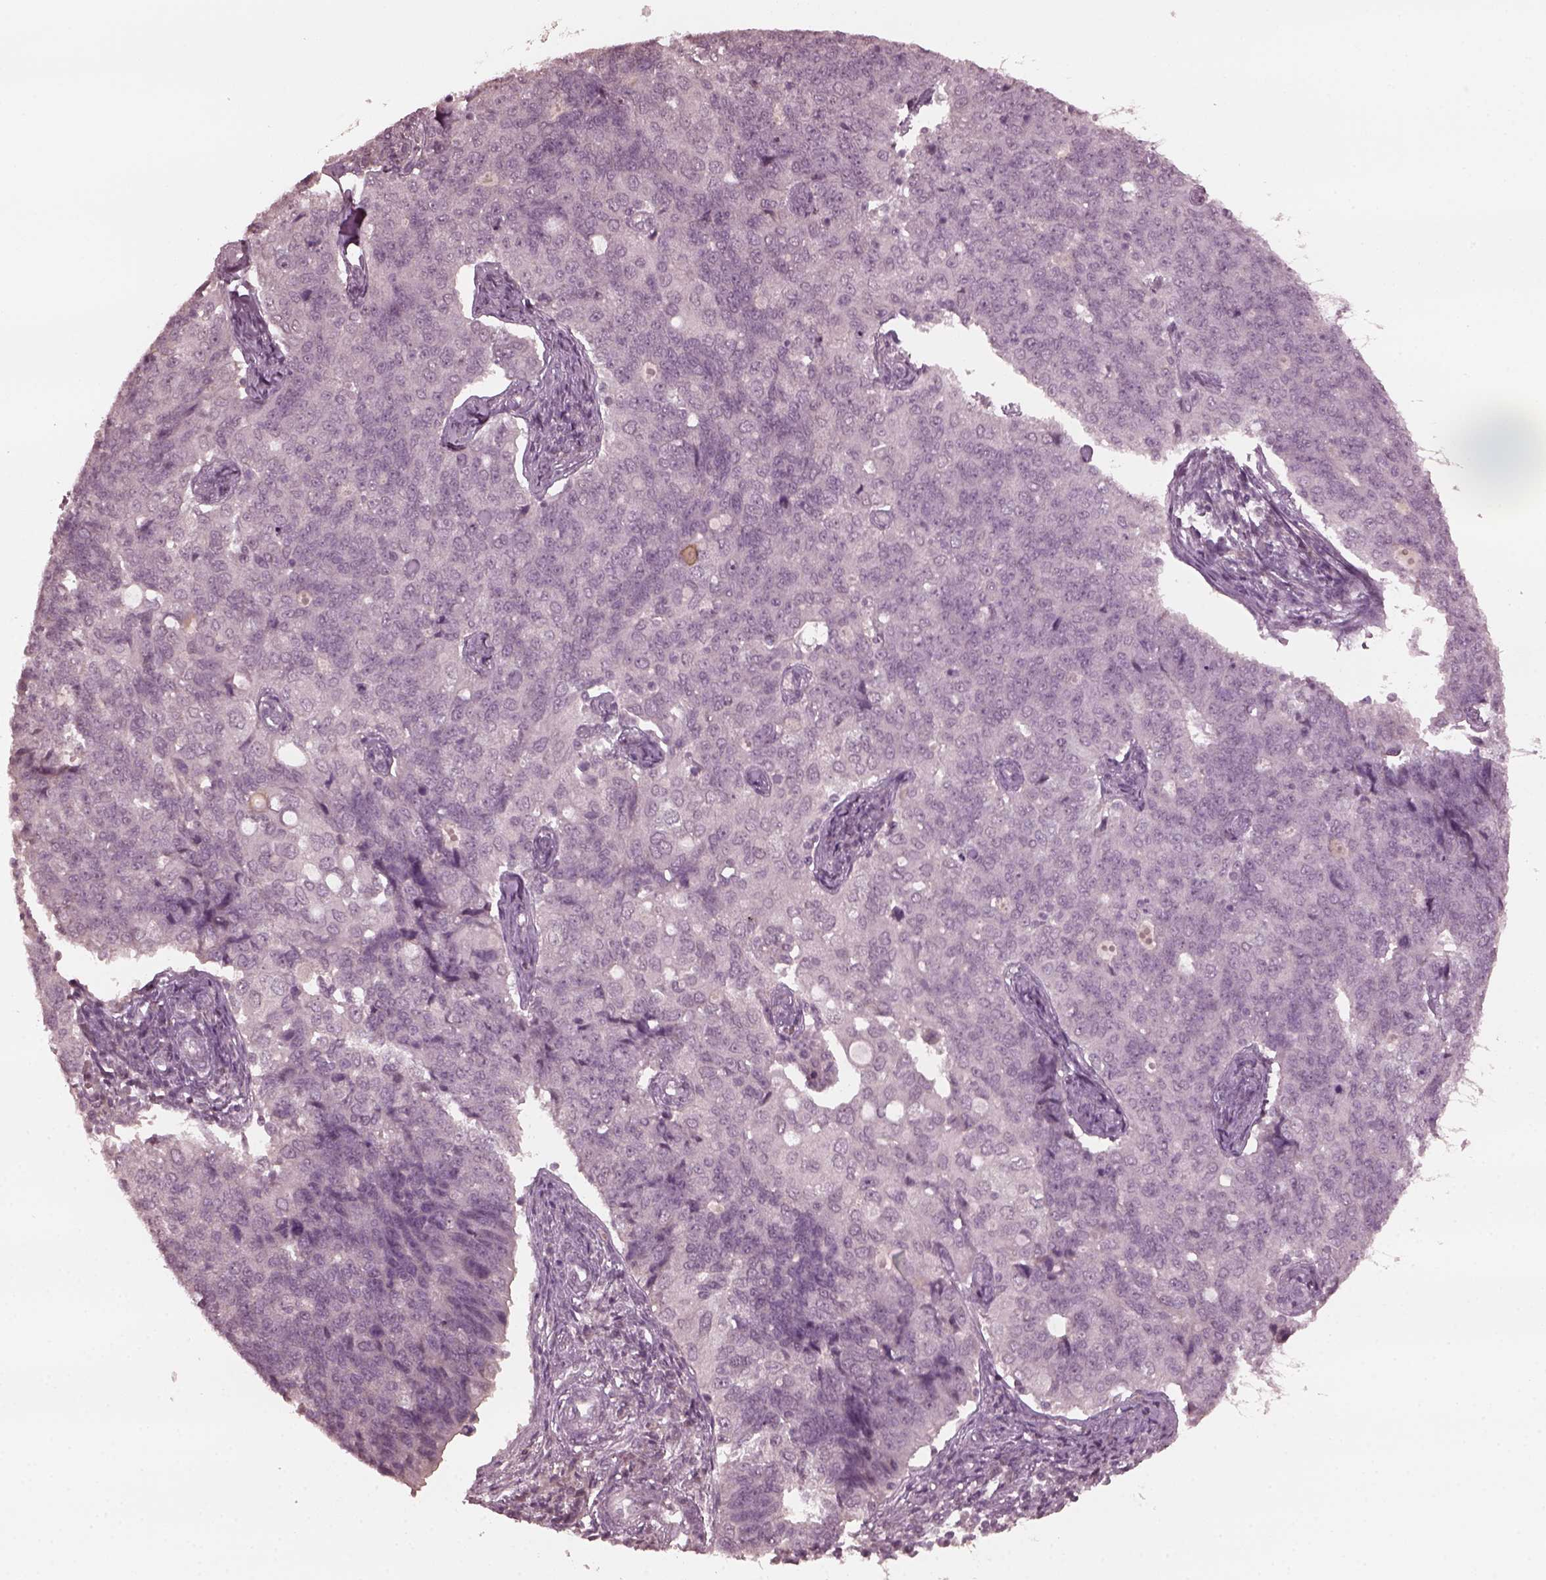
{"staining": {"intensity": "negative", "quantity": "none", "location": "none"}, "tissue": "endometrial cancer", "cell_type": "Tumor cells", "image_type": "cancer", "snomed": [{"axis": "morphology", "description": "Adenocarcinoma, NOS"}, {"axis": "topography", "description": "Endometrium"}], "caption": "IHC of endometrial cancer (adenocarcinoma) shows no staining in tumor cells.", "gene": "KRT79", "patient": {"sex": "female", "age": 43}}